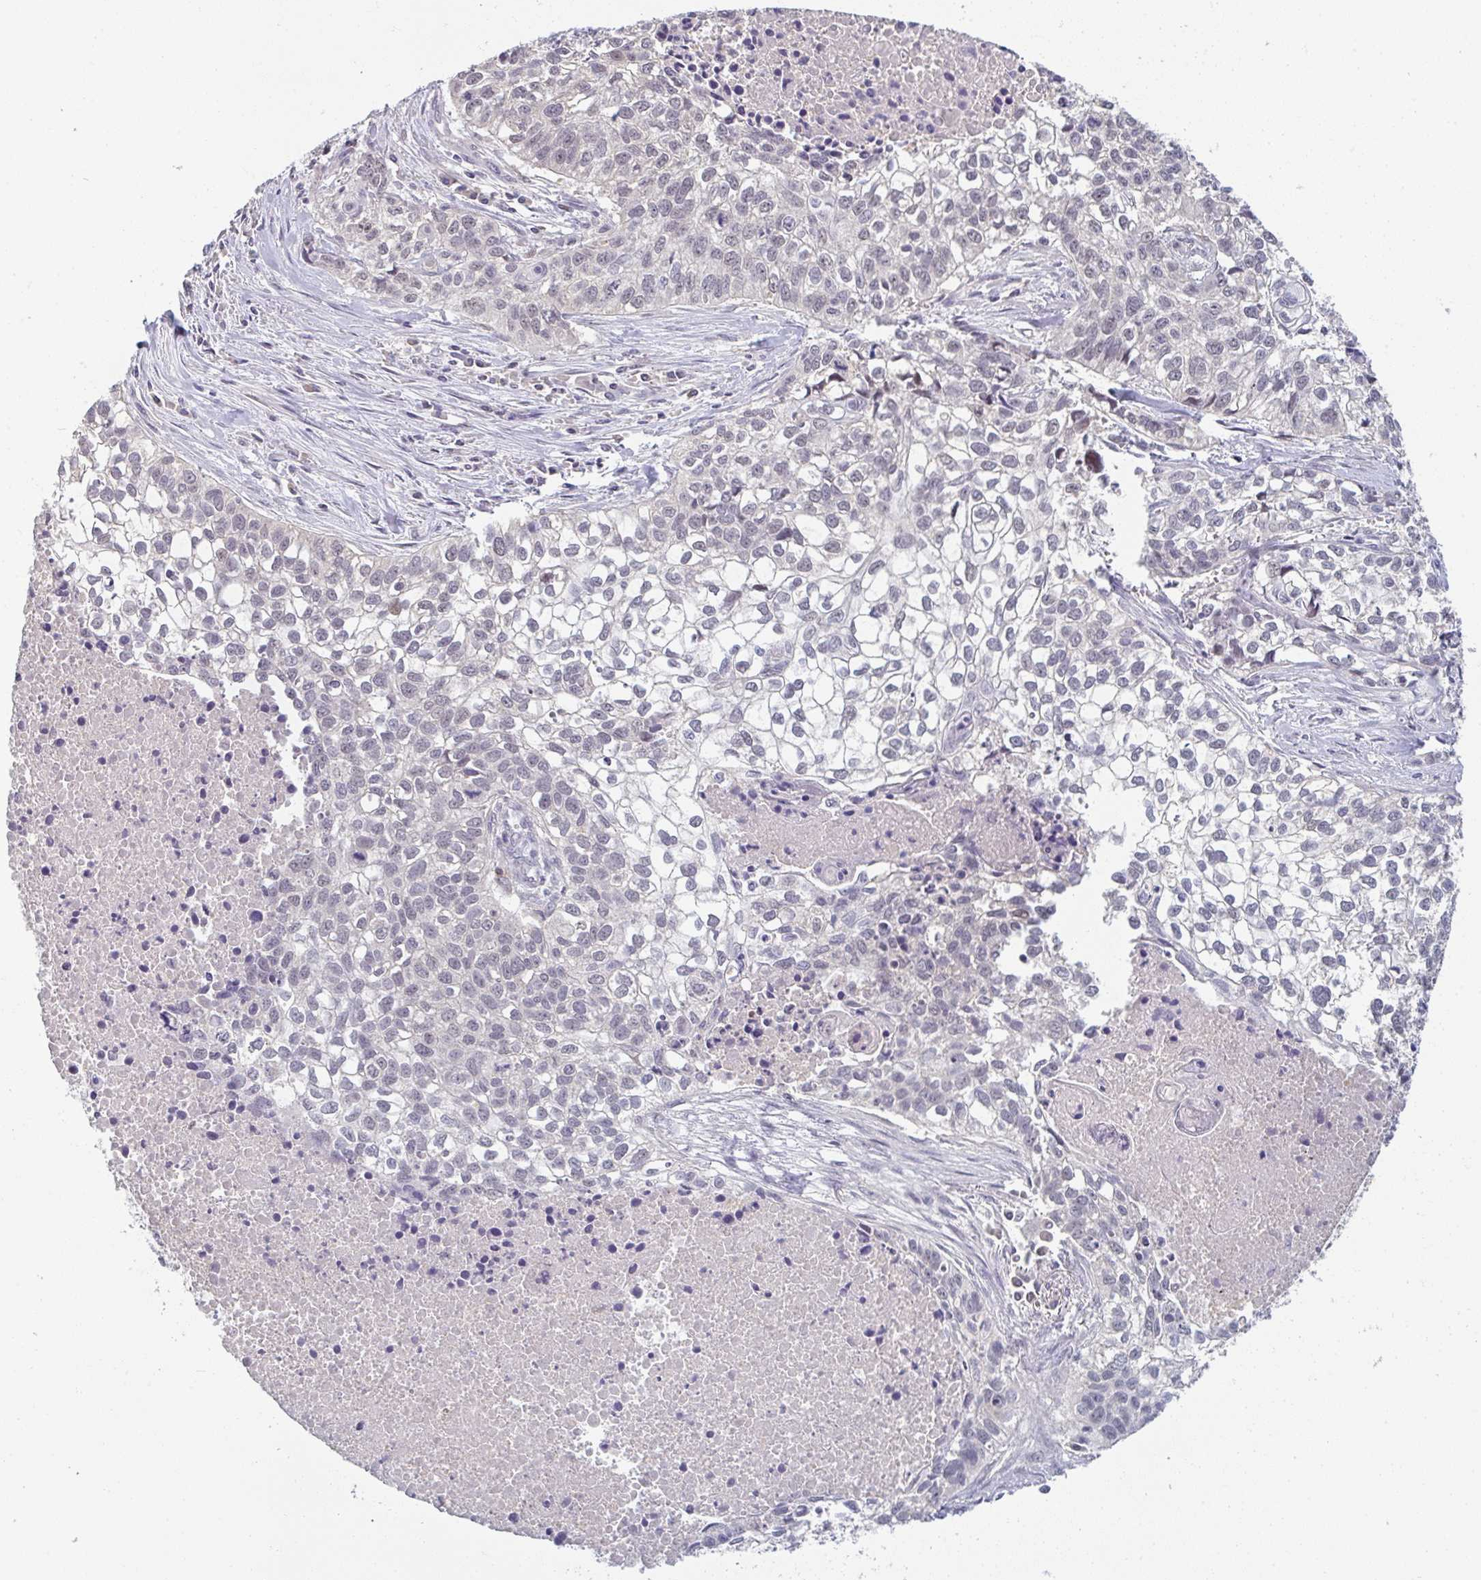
{"staining": {"intensity": "negative", "quantity": "none", "location": "none"}, "tissue": "lung cancer", "cell_type": "Tumor cells", "image_type": "cancer", "snomed": [{"axis": "morphology", "description": "Squamous cell carcinoma, NOS"}, {"axis": "topography", "description": "Lung"}], "caption": "The histopathology image demonstrates no significant staining in tumor cells of lung cancer (squamous cell carcinoma). (Stains: DAB (3,3'-diaminobenzidine) immunohistochemistry (IHC) with hematoxylin counter stain, Microscopy: brightfield microscopy at high magnification).", "gene": "PPFIA4", "patient": {"sex": "male", "age": 74}}